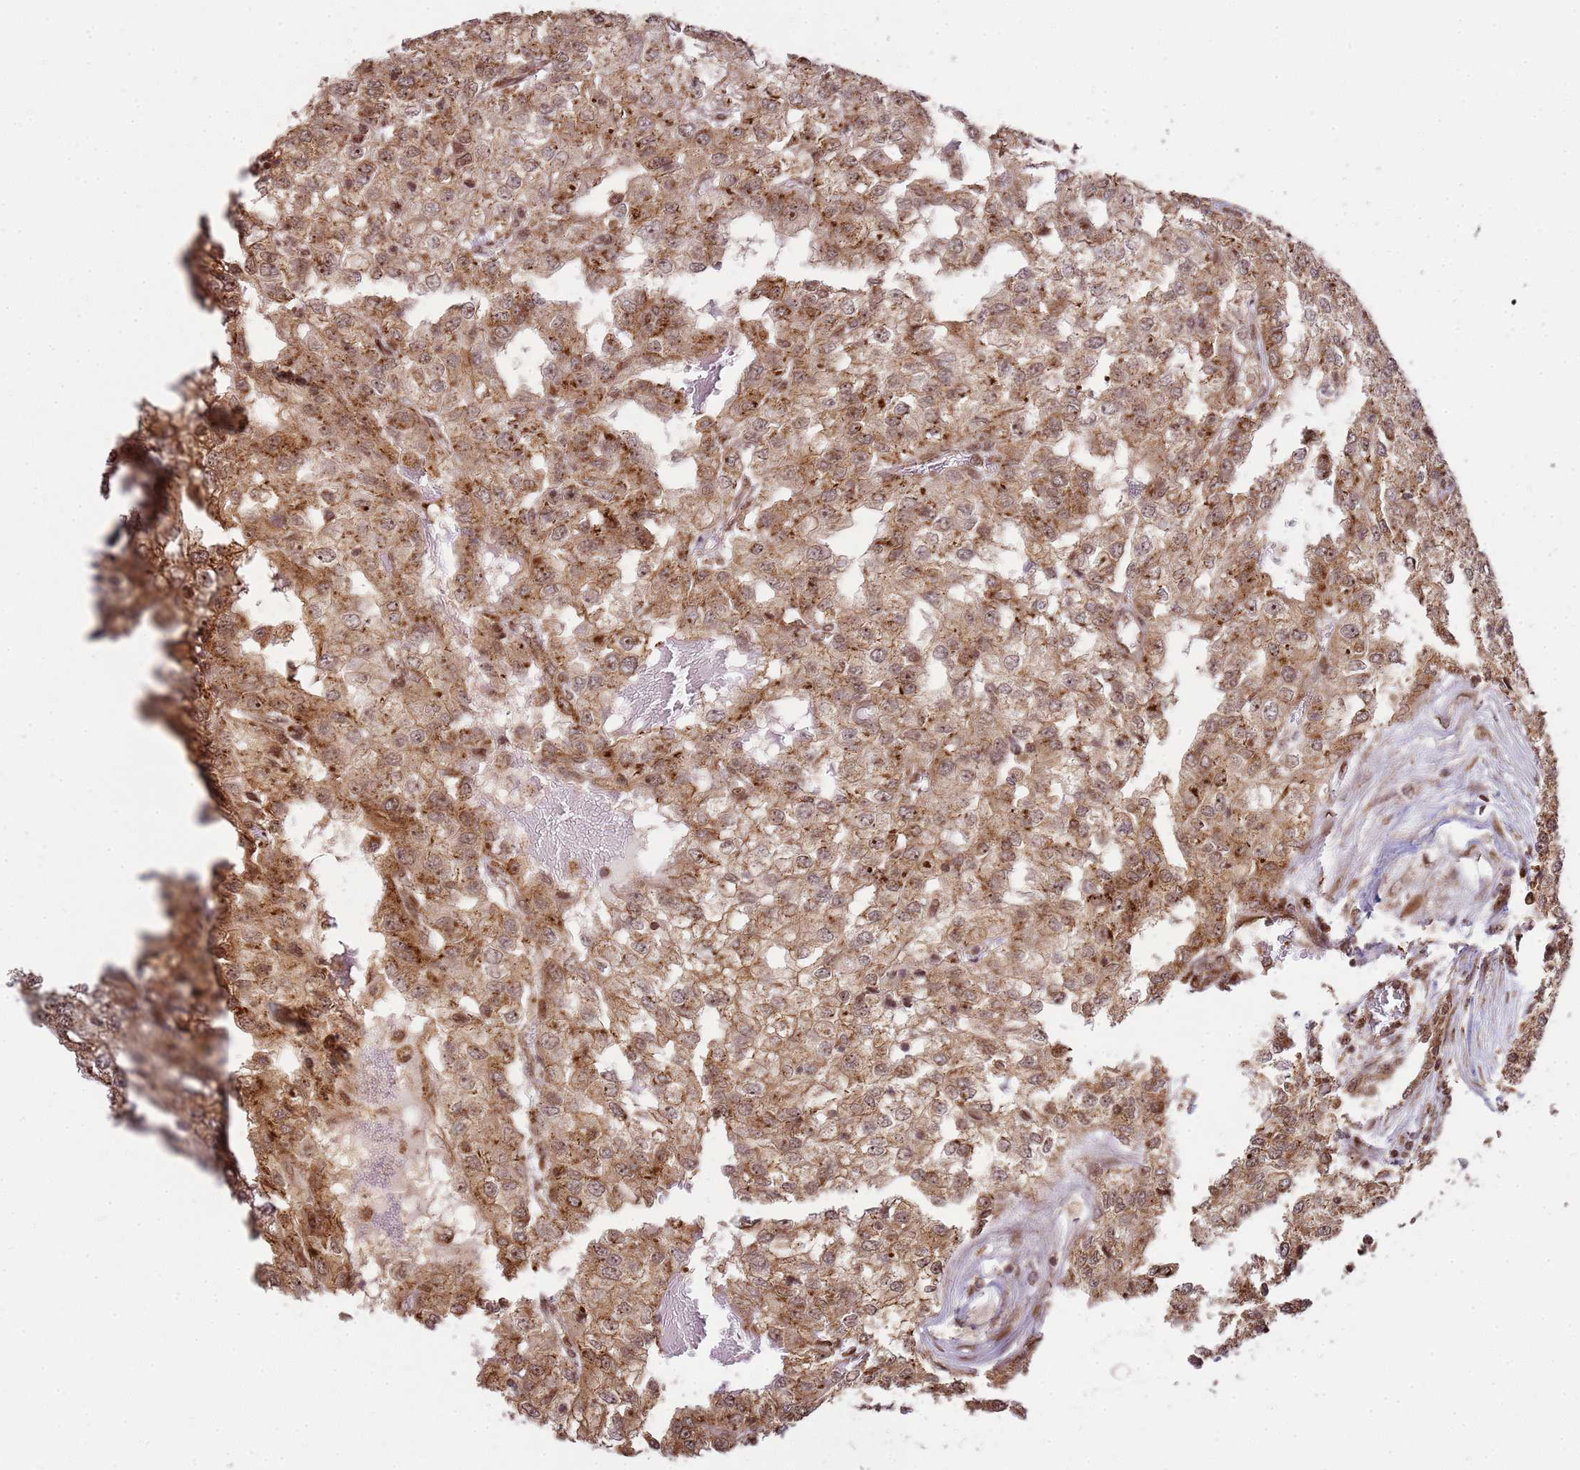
{"staining": {"intensity": "moderate", "quantity": ">75%", "location": "cytoplasmic/membranous,nuclear"}, "tissue": "renal cancer", "cell_type": "Tumor cells", "image_type": "cancer", "snomed": [{"axis": "morphology", "description": "Adenocarcinoma, NOS"}, {"axis": "topography", "description": "Kidney"}], "caption": "Tumor cells demonstrate medium levels of moderate cytoplasmic/membranous and nuclear expression in approximately >75% of cells in human renal adenocarcinoma.", "gene": "PEX14", "patient": {"sex": "female", "age": 54}}